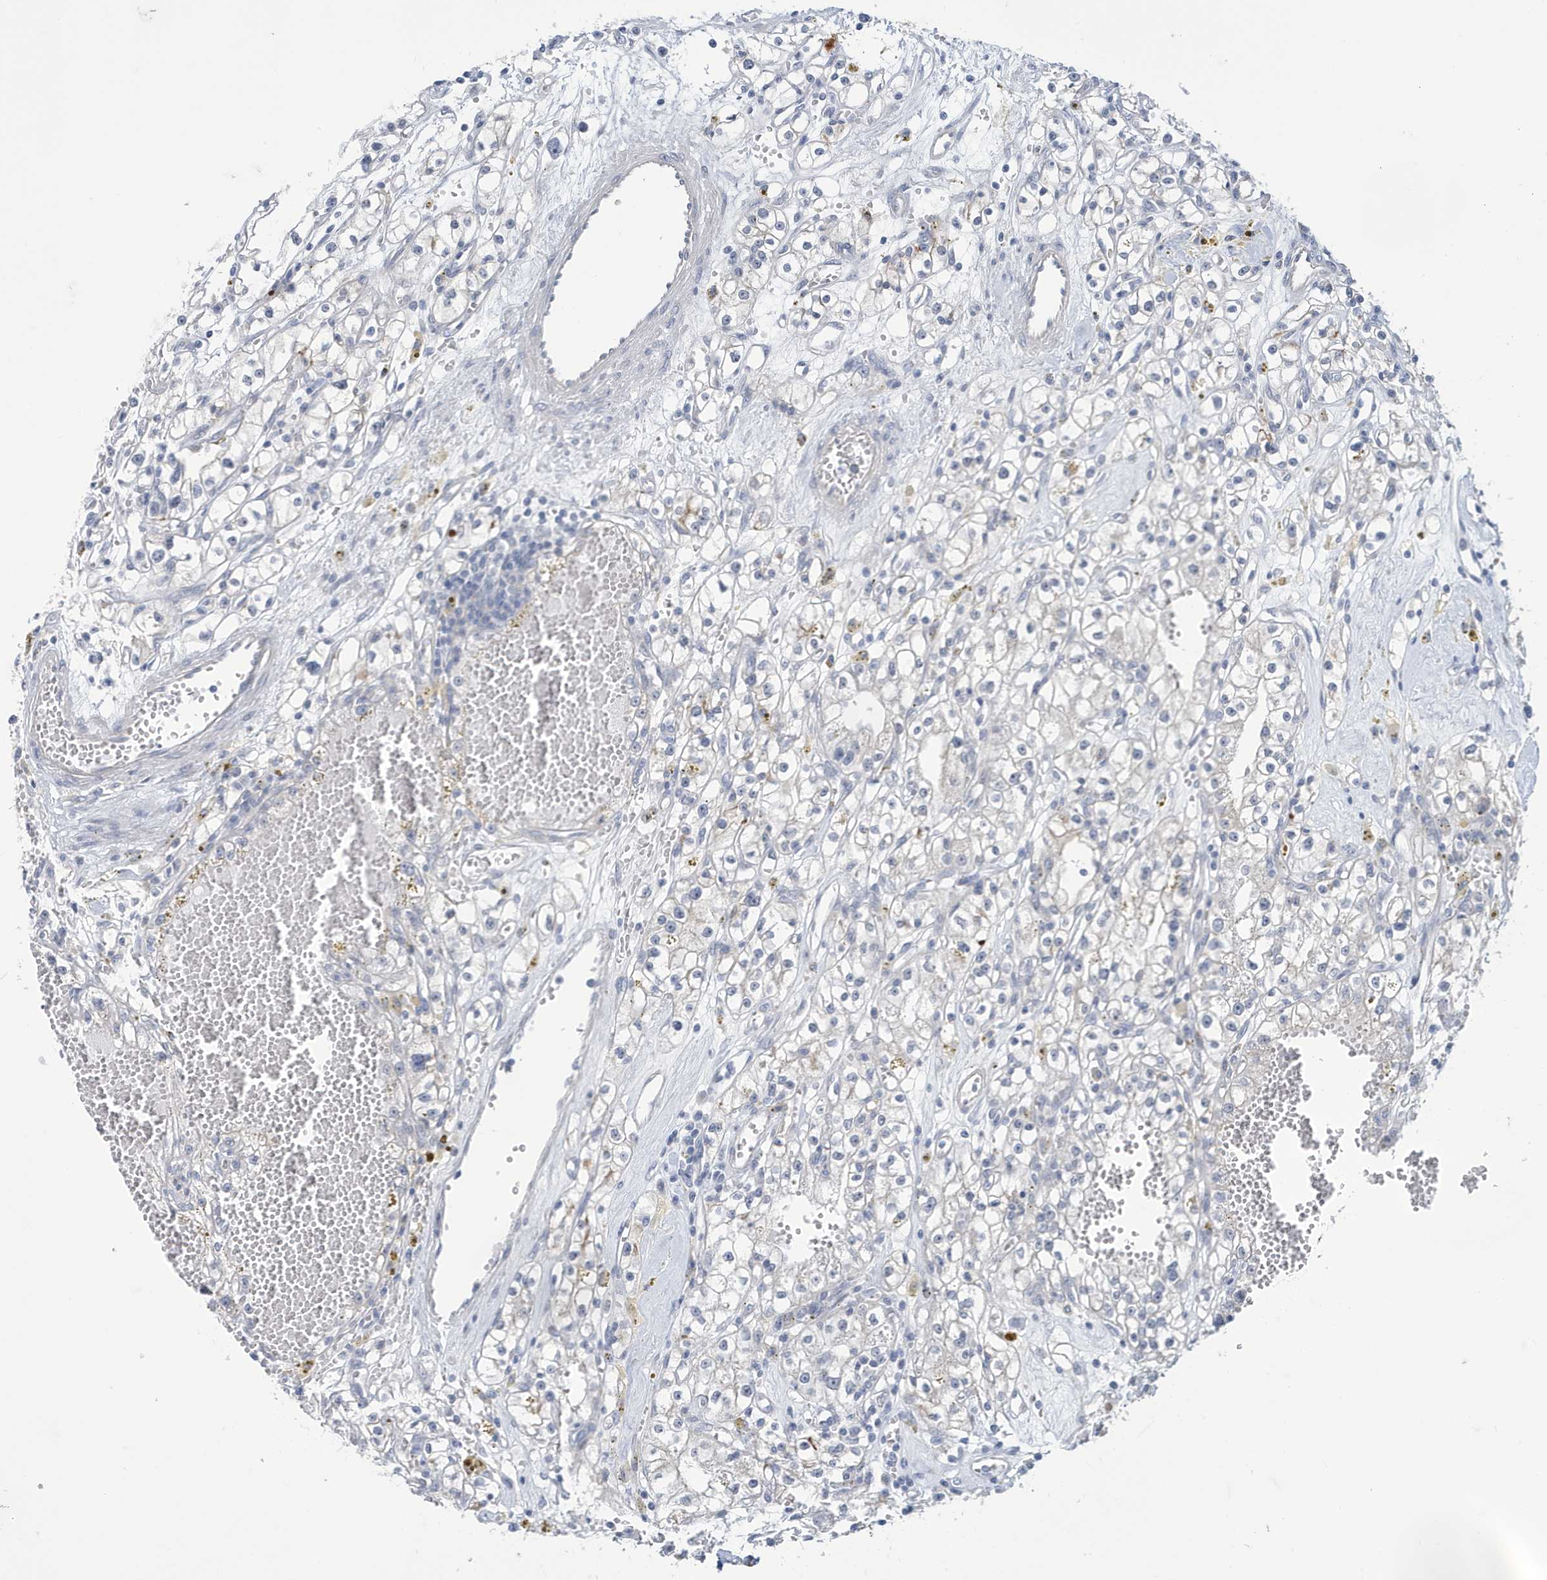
{"staining": {"intensity": "negative", "quantity": "none", "location": "none"}, "tissue": "renal cancer", "cell_type": "Tumor cells", "image_type": "cancer", "snomed": [{"axis": "morphology", "description": "Adenocarcinoma, NOS"}, {"axis": "topography", "description": "Kidney"}], "caption": "Image shows no protein expression in tumor cells of renal cancer tissue.", "gene": "ZNF654", "patient": {"sex": "male", "age": 56}}